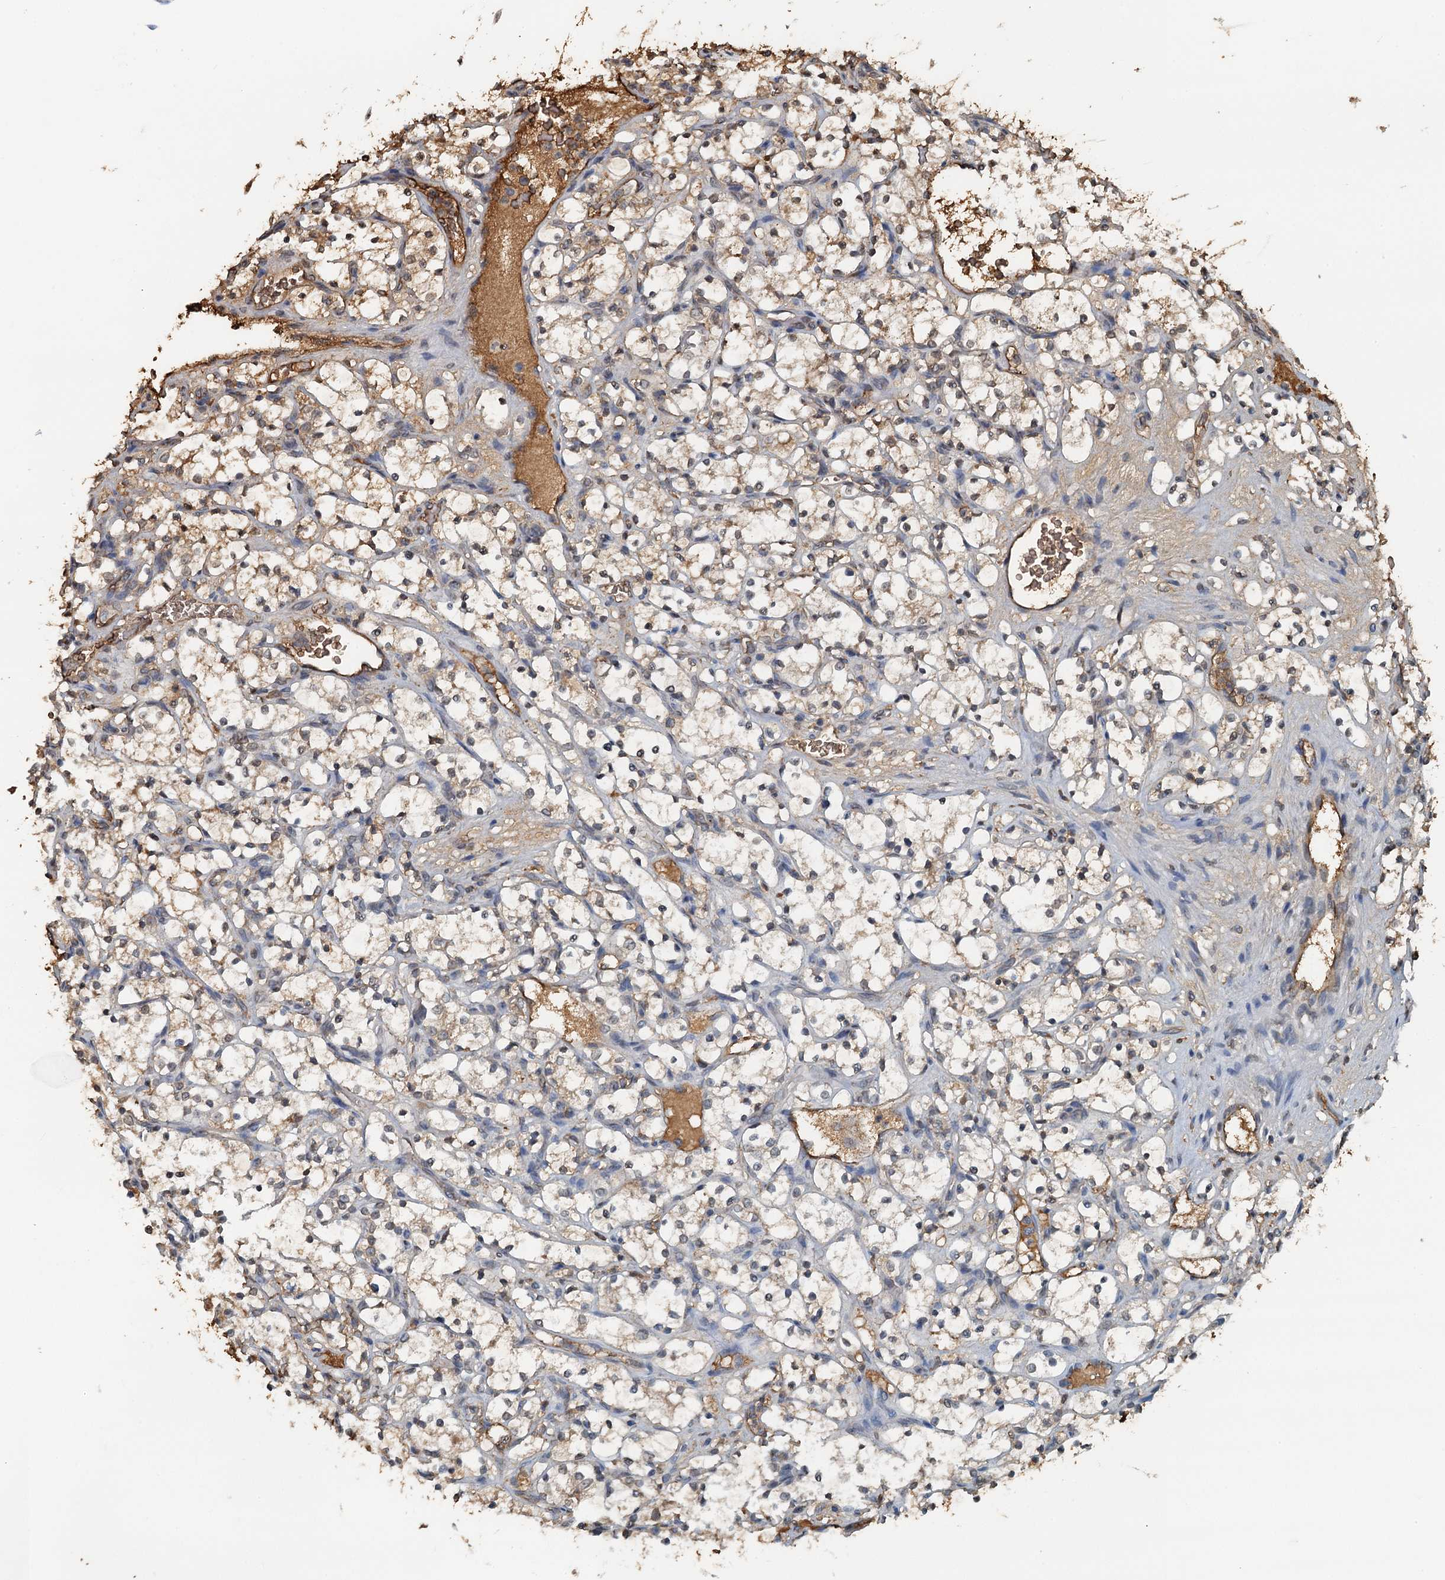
{"staining": {"intensity": "weak", "quantity": "<25%", "location": "cytoplasmic/membranous"}, "tissue": "renal cancer", "cell_type": "Tumor cells", "image_type": "cancer", "snomed": [{"axis": "morphology", "description": "Adenocarcinoma, NOS"}, {"axis": "topography", "description": "Kidney"}], "caption": "An IHC micrograph of adenocarcinoma (renal) is shown. There is no staining in tumor cells of adenocarcinoma (renal). (IHC, brightfield microscopy, high magnification).", "gene": "LSM14B", "patient": {"sex": "female", "age": 69}}